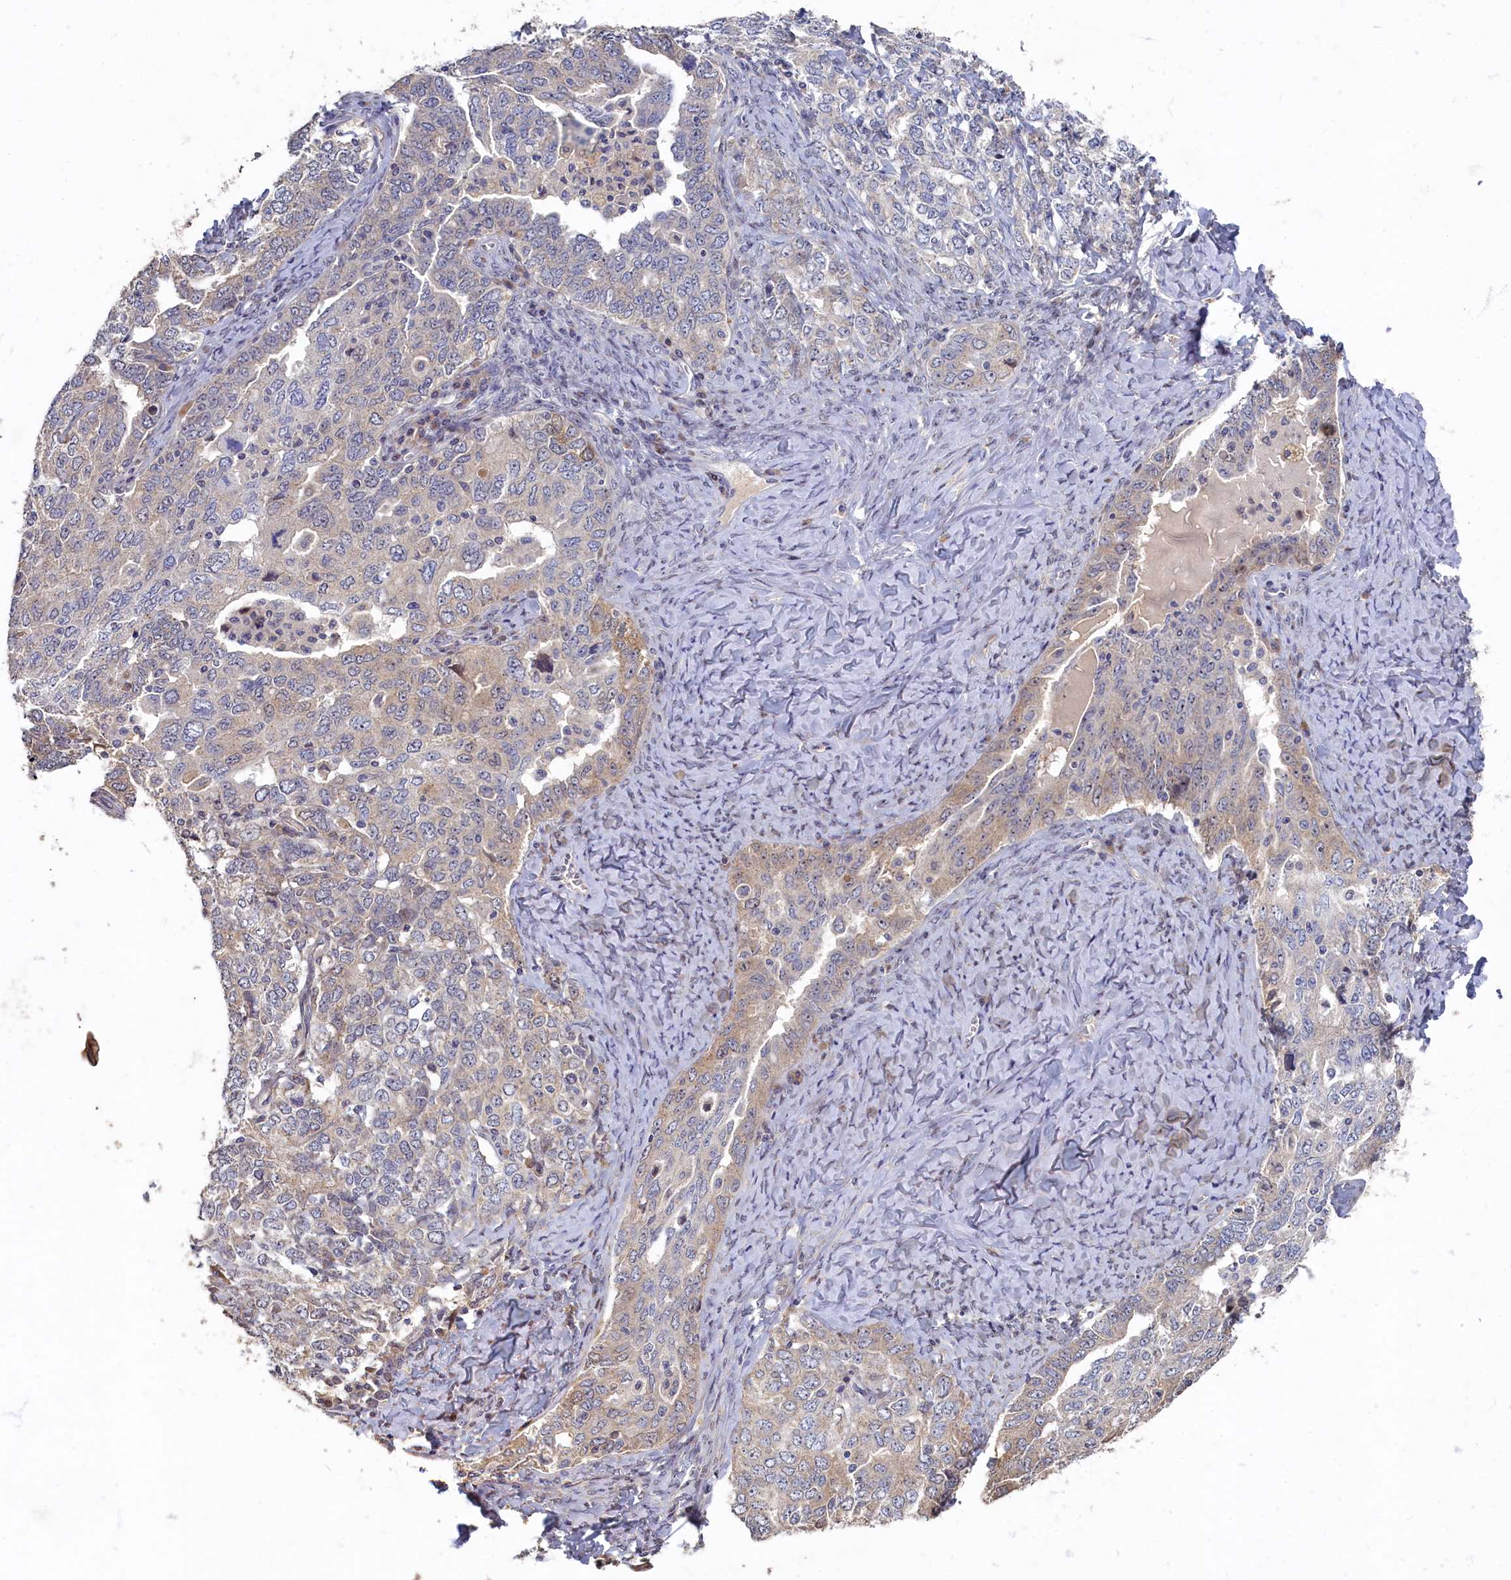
{"staining": {"intensity": "weak", "quantity": "<25%", "location": "cytoplasmic/membranous"}, "tissue": "ovarian cancer", "cell_type": "Tumor cells", "image_type": "cancer", "snomed": [{"axis": "morphology", "description": "Carcinoma, endometroid"}, {"axis": "topography", "description": "Ovary"}], "caption": "Tumor cells show no significant positivity in ovarian cancer.", "gene": "HUNK", "patient": {"sex": "female", "age": 62}}